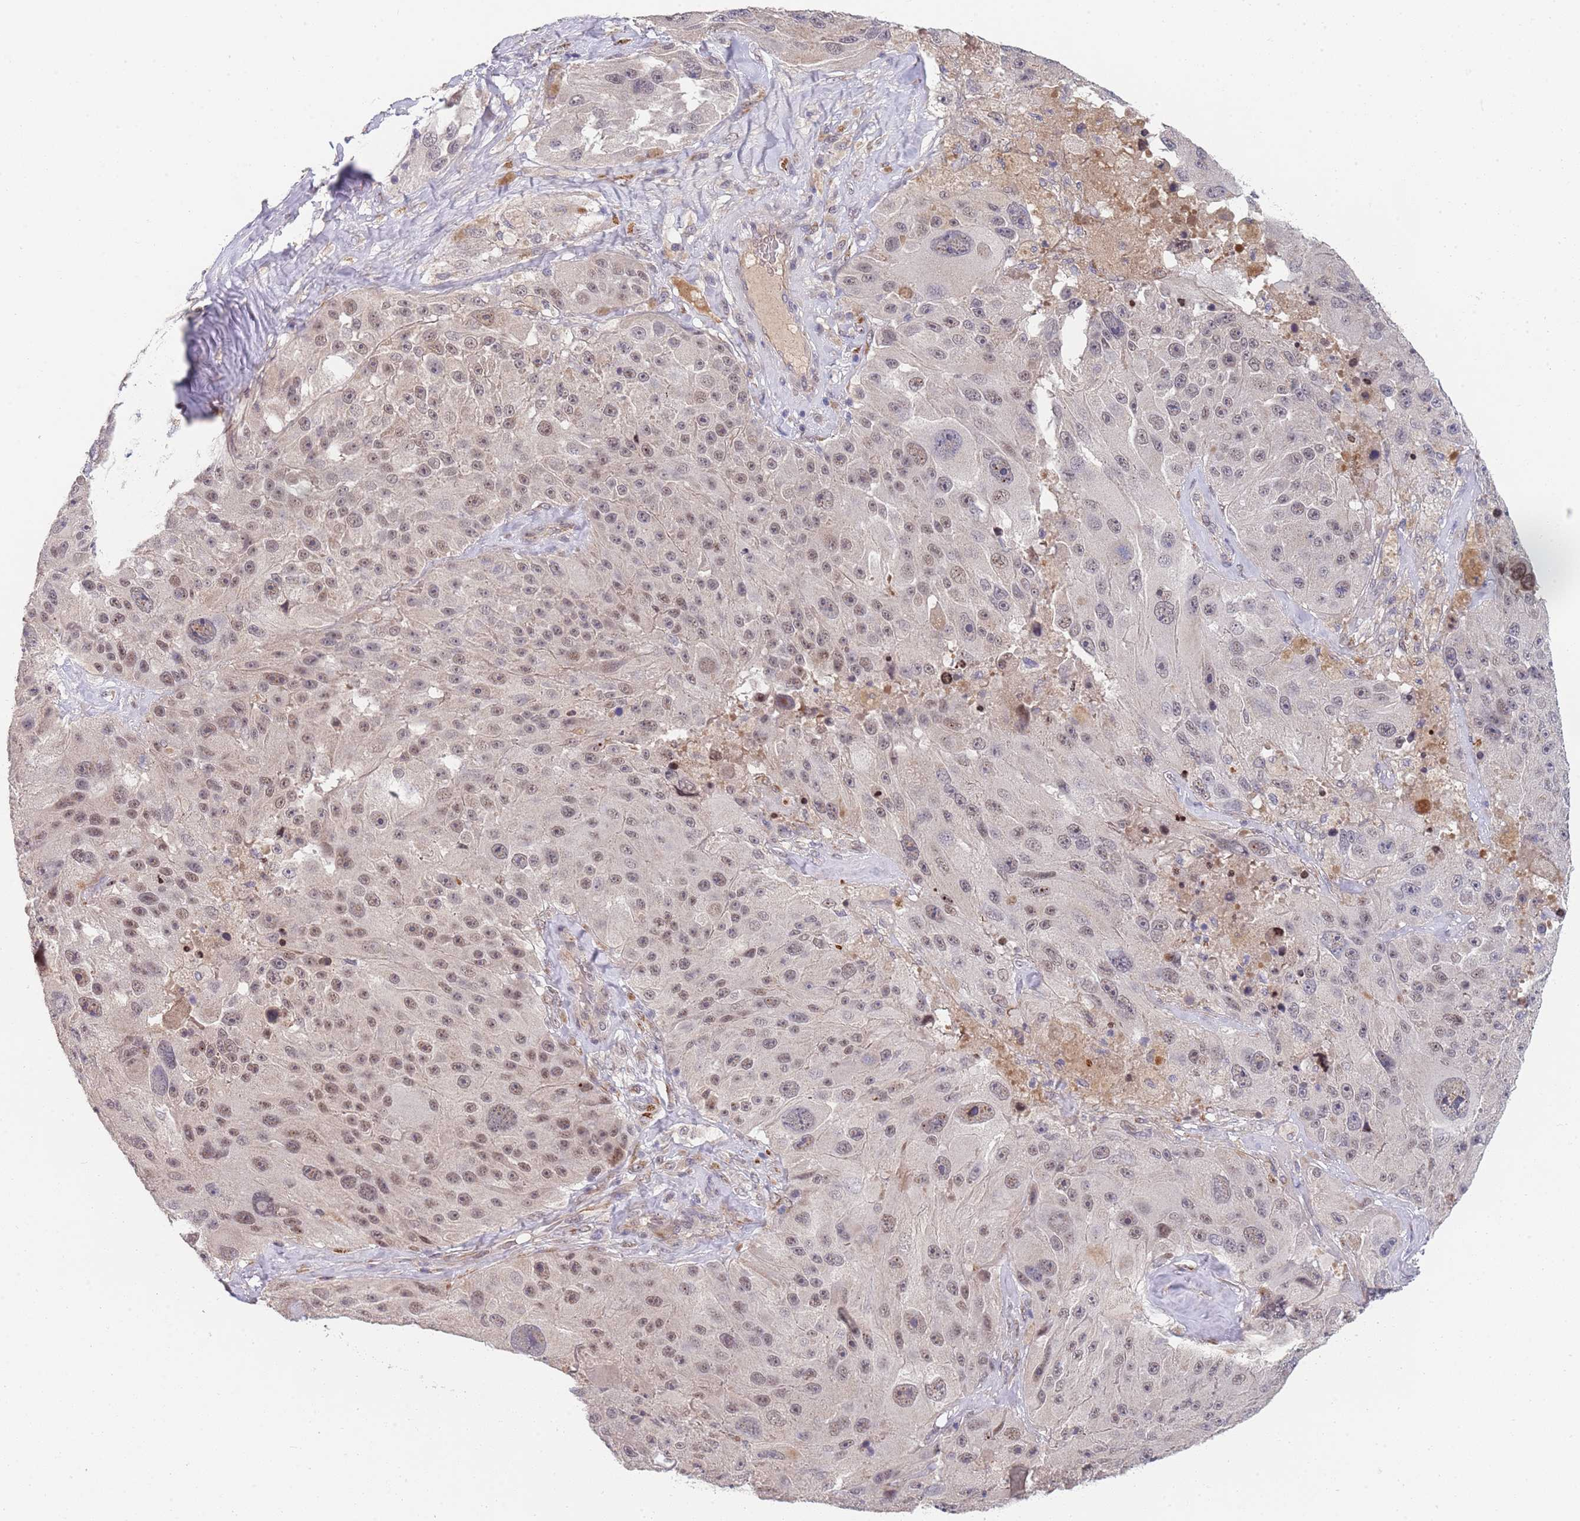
{"staining": {"intensity": "moderate", "quantity": "25%-75%", "location": "nuclear"}, "tissue": "melanoma", "cell_type": "Tumor cells", "image_type": "cancer", "snomed": [{"axis": "morphology", "description": "Malignant melanoma, Metastatic site"}, {"axis": "topography", "description": "Lymph node"}], "caption": "Immunohistochemistry photomicrograph of malignant melanoma (metastatic site) stained for a protein (brown), which demonstrates medium levels of moderate nuclear expression in approximately 25%-75% of tumor cells.", "gene": "B4GALT4", "patient": {"sex": "male", "age": 62}}